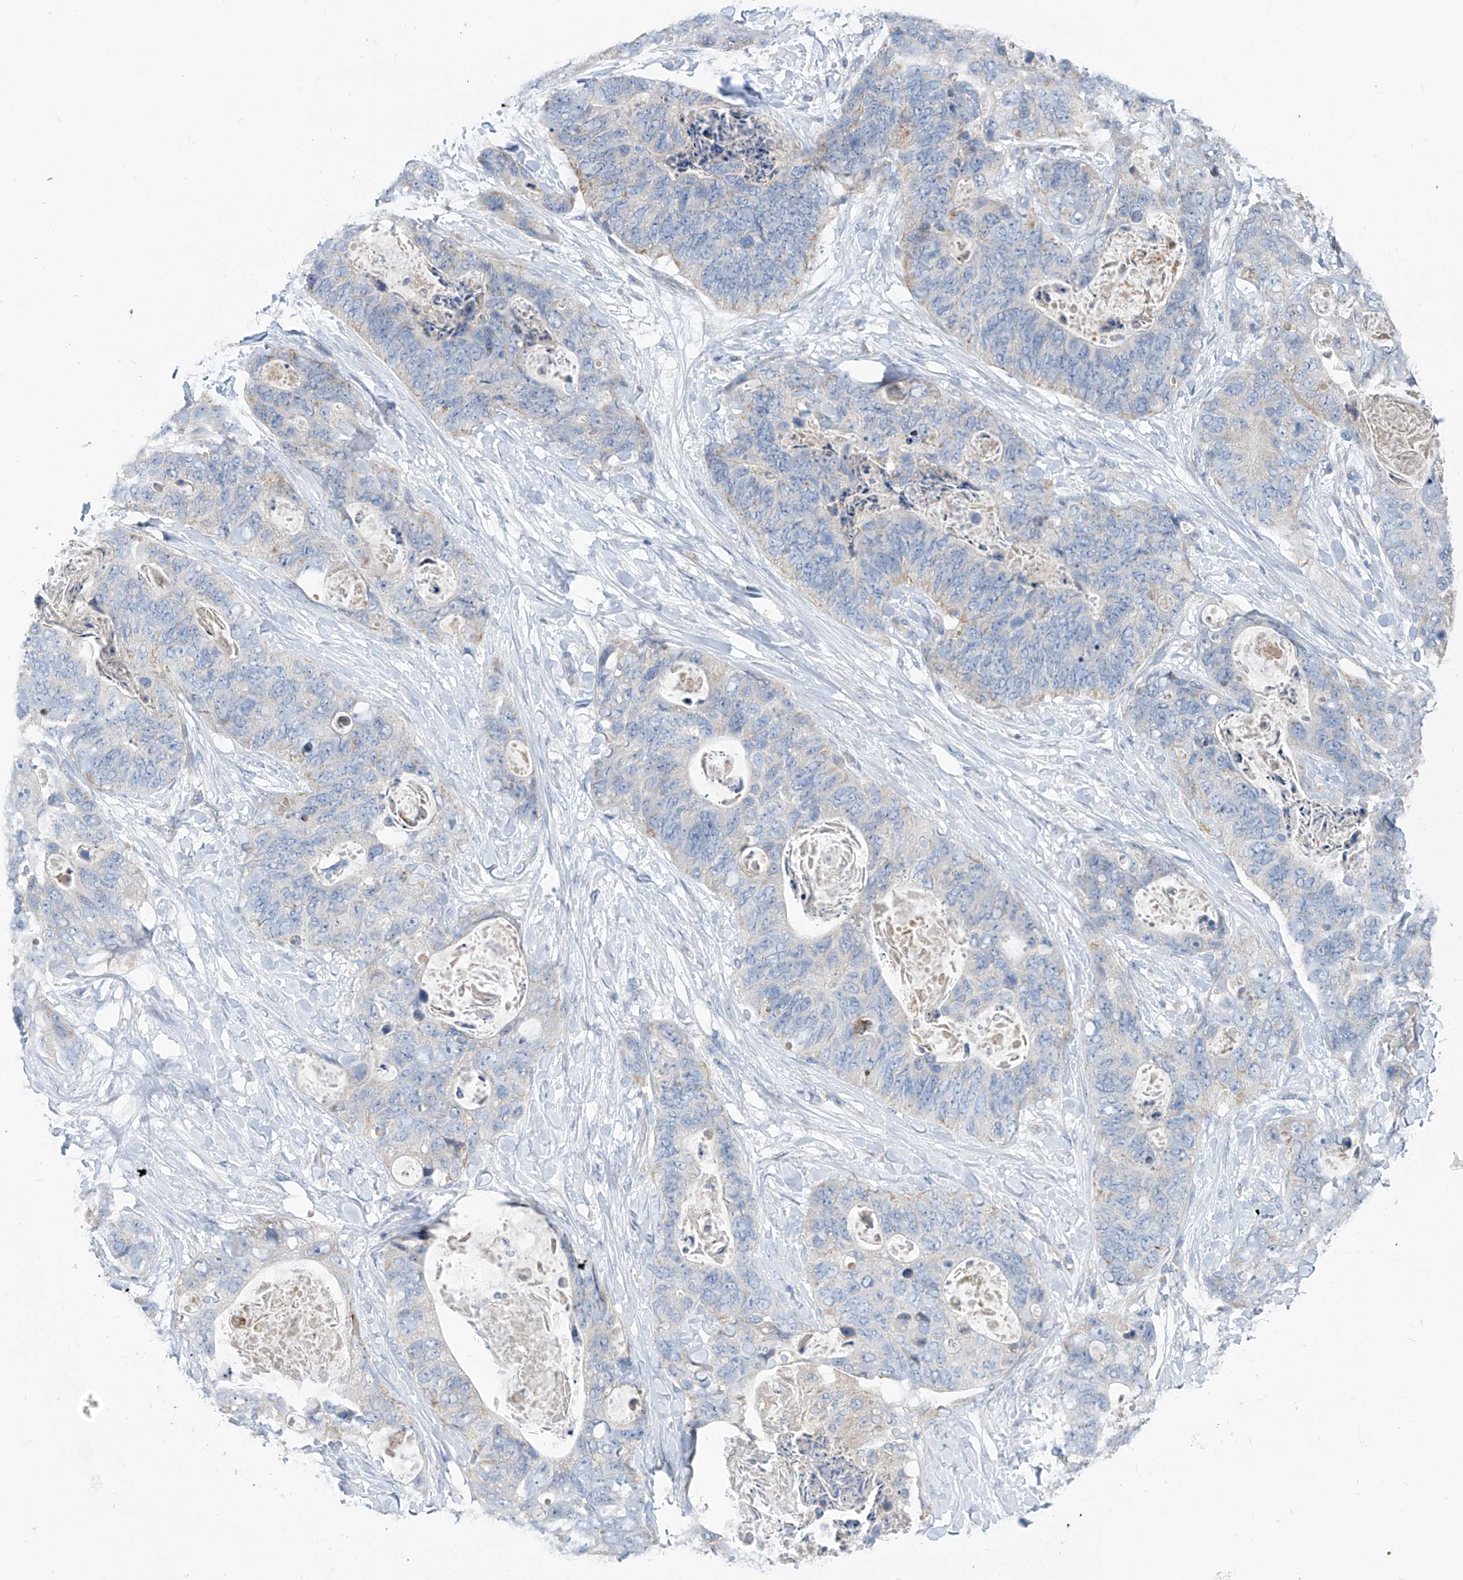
{"staining": {"intensity": "negative", "quantity": "none", "location": "none"}, "tissue": "stomach cancer", "cell_type": "Tumor cells", "image_type": "cancer", "snomed": [{"axis": "morphology", "description": "Adenocarcinoma, NOS"}, {"axis": "topography", "description": "Stomach"}], "caption": "Stomach cancer was stained to show a protein in brown. There is no significant positivity in tumor cells. The staining is performed using DAB brown chromogen with nuclei counter-stained in using hematoxylin.", "gene": "LDAH", "patient": {"sex": "female", "age": 89}}